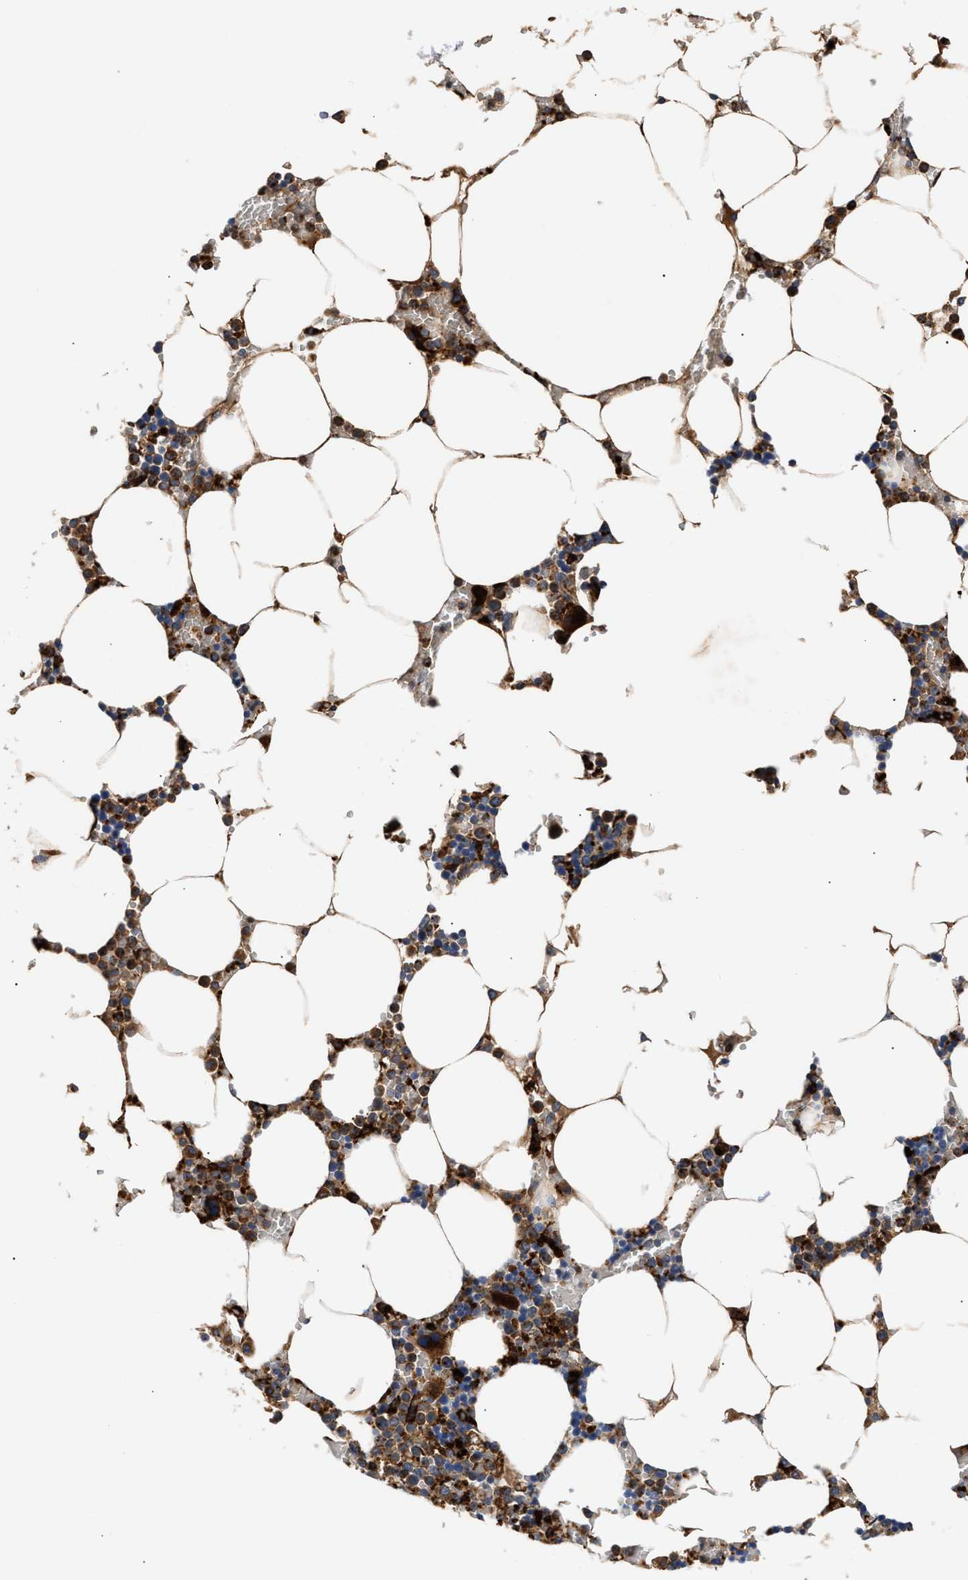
{"staining": {"intensity": "strong", "quantity": "25%-75%", "location": "cytoplasmic/membranous"}, "tissue": "bone marrow", "cell_type": "Hematopoietic cells", "image_type": "normal", "snomed": [{"axis": "morphology", "description": "Normal tissue, NOS"}, {"axis": "topography", "description": "Bone marrow"}], "caption": "High-magnification brightfield microscopy of unremarkable bone marrow stained with DAB (brown) and counterstained with hematoxylin (blue). hematopoietic cells exhibit strong cytoplasmic/membranous staining is identified in about25%-75% of cells.", "gene": "CCDC146", "patient": {"sex": "male", "age": 70}}